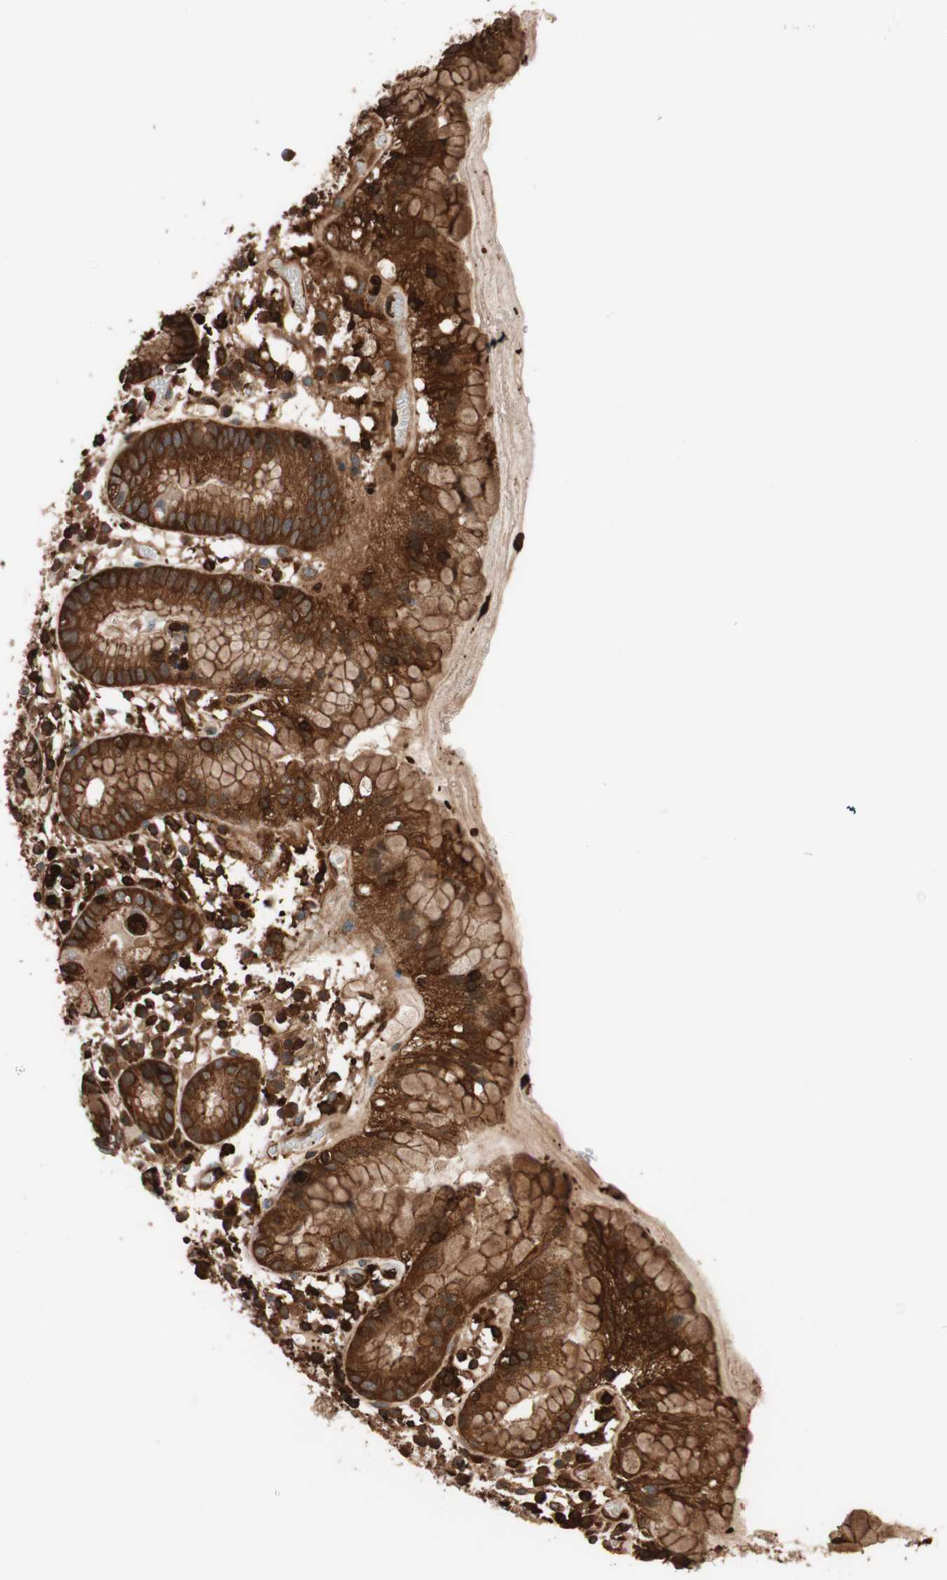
{"staining": {"intensity": "strong", "quantity": ">75%", "location": "cytoplasmic/membranous"}, "tissue": "stomach", "cell_type": "Glandular cells", "image_type": "normal", "snomed": [{"axis": "morphology", "description": "Normal tissue, NOS"}, {"axis": "topography", "description": "Stomach"}, {"axis": "topography", "description": "Stomach, lower"}], "caption": "Strong cytoplasmic/membranous expression for a protein is present in approximately >75% of glandular cells of benign stomach using immunohistochemistry.", "gene": "VASP", "patient": {"sex": "female", "age": 75}}